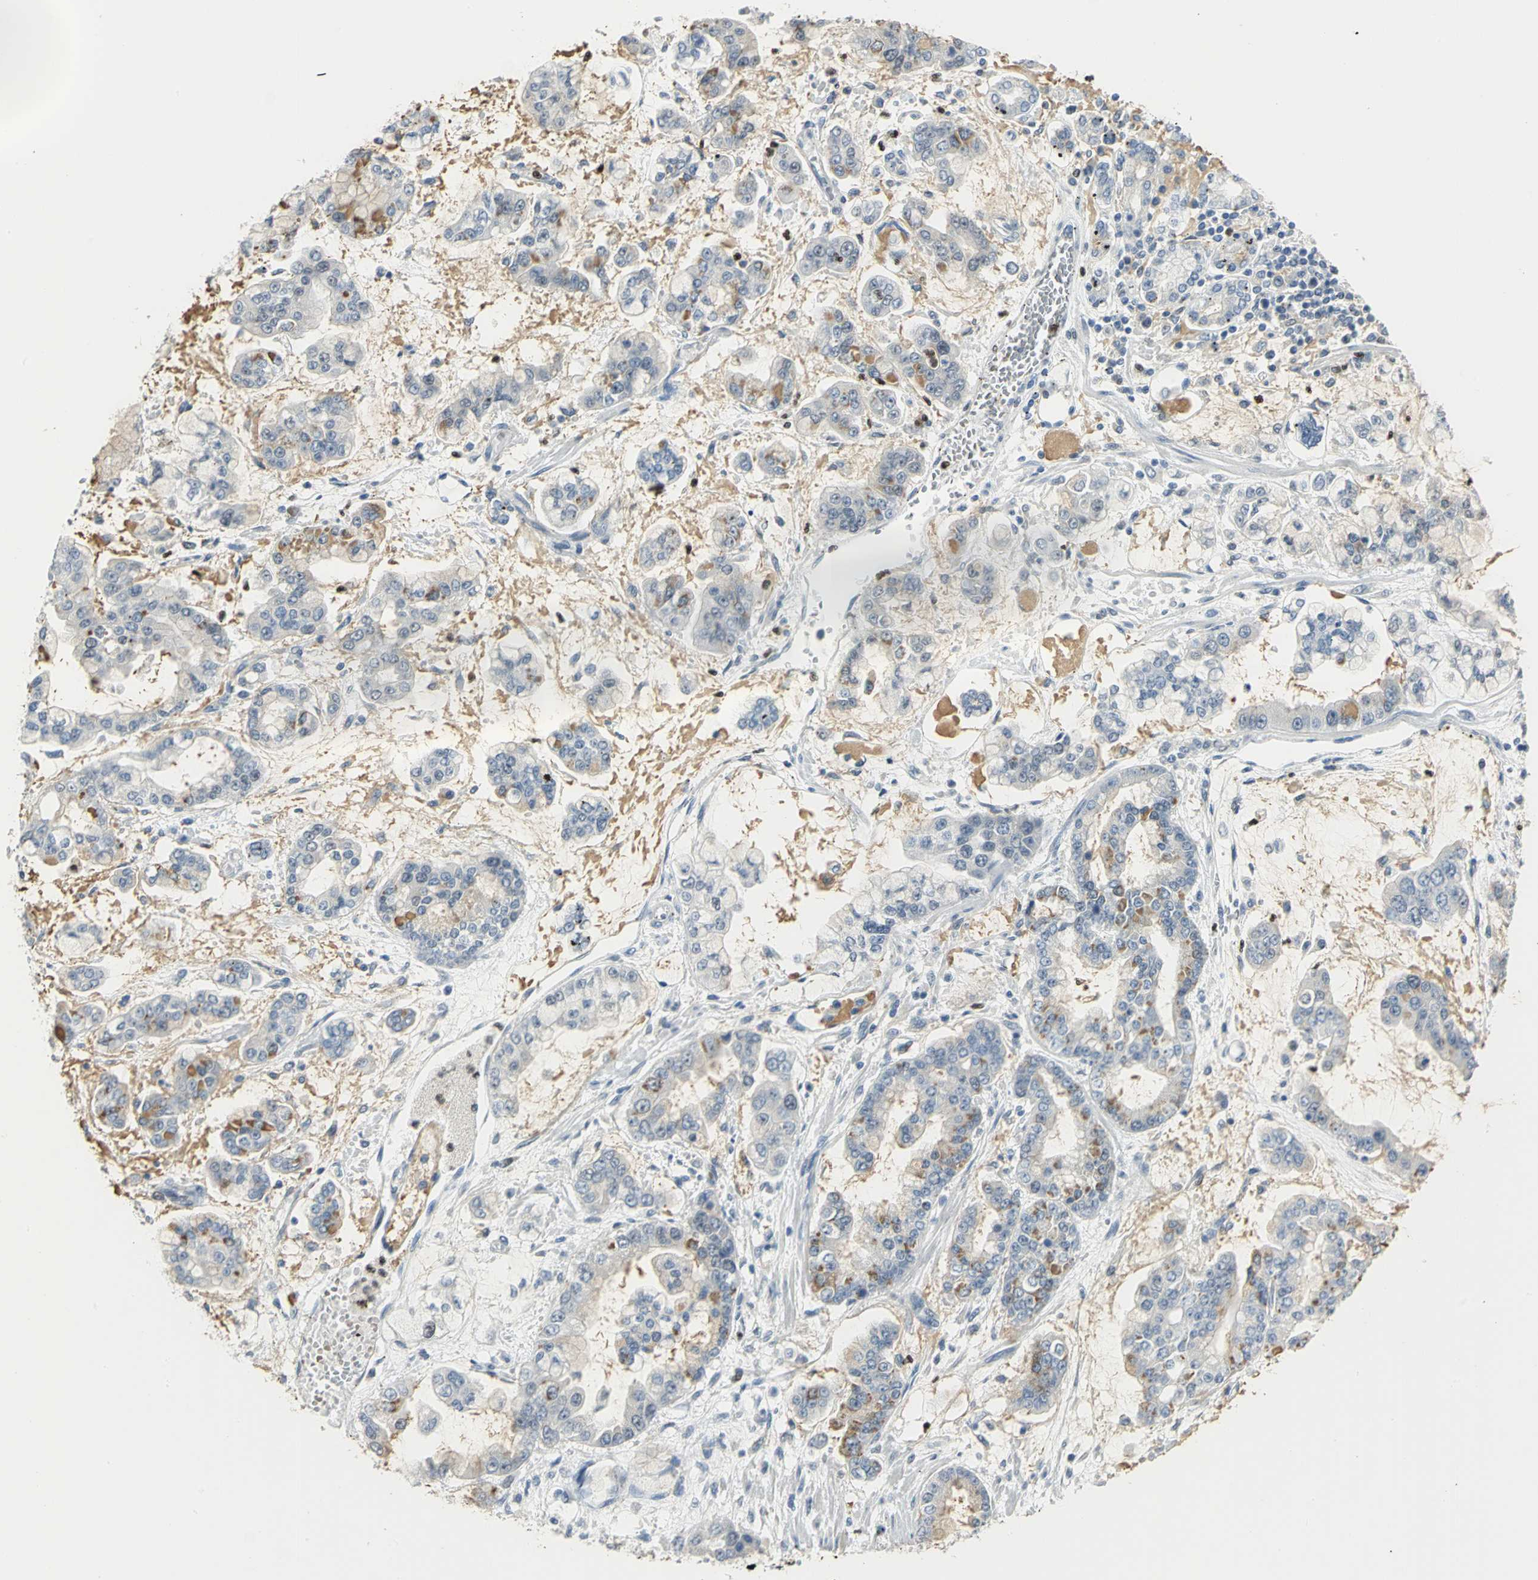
{"staining": {"intensity": "negative", "quantity": "none", "location": "none"}, "tissue": "stomach cancer", "cell_type": "Tumor cells", "image_type": "cancer", "snomed": [{"axis": "morphology", "description": "Normal tissue, NOS"}, {"axis": "morphology", "description": "Adenocarcinoma, NOS"}, {"axis": "topography", "description": "Stomach, upper"}, {"axis": "topography", "description": "Stomach"}], "caption": "Tumor cells are negative for brown protein staining in stomach cancer (adenocarcinoma). Nuclei are stained in blue.", "gene": "BCL6", "patient": {"sex": "male", "age": 76}}